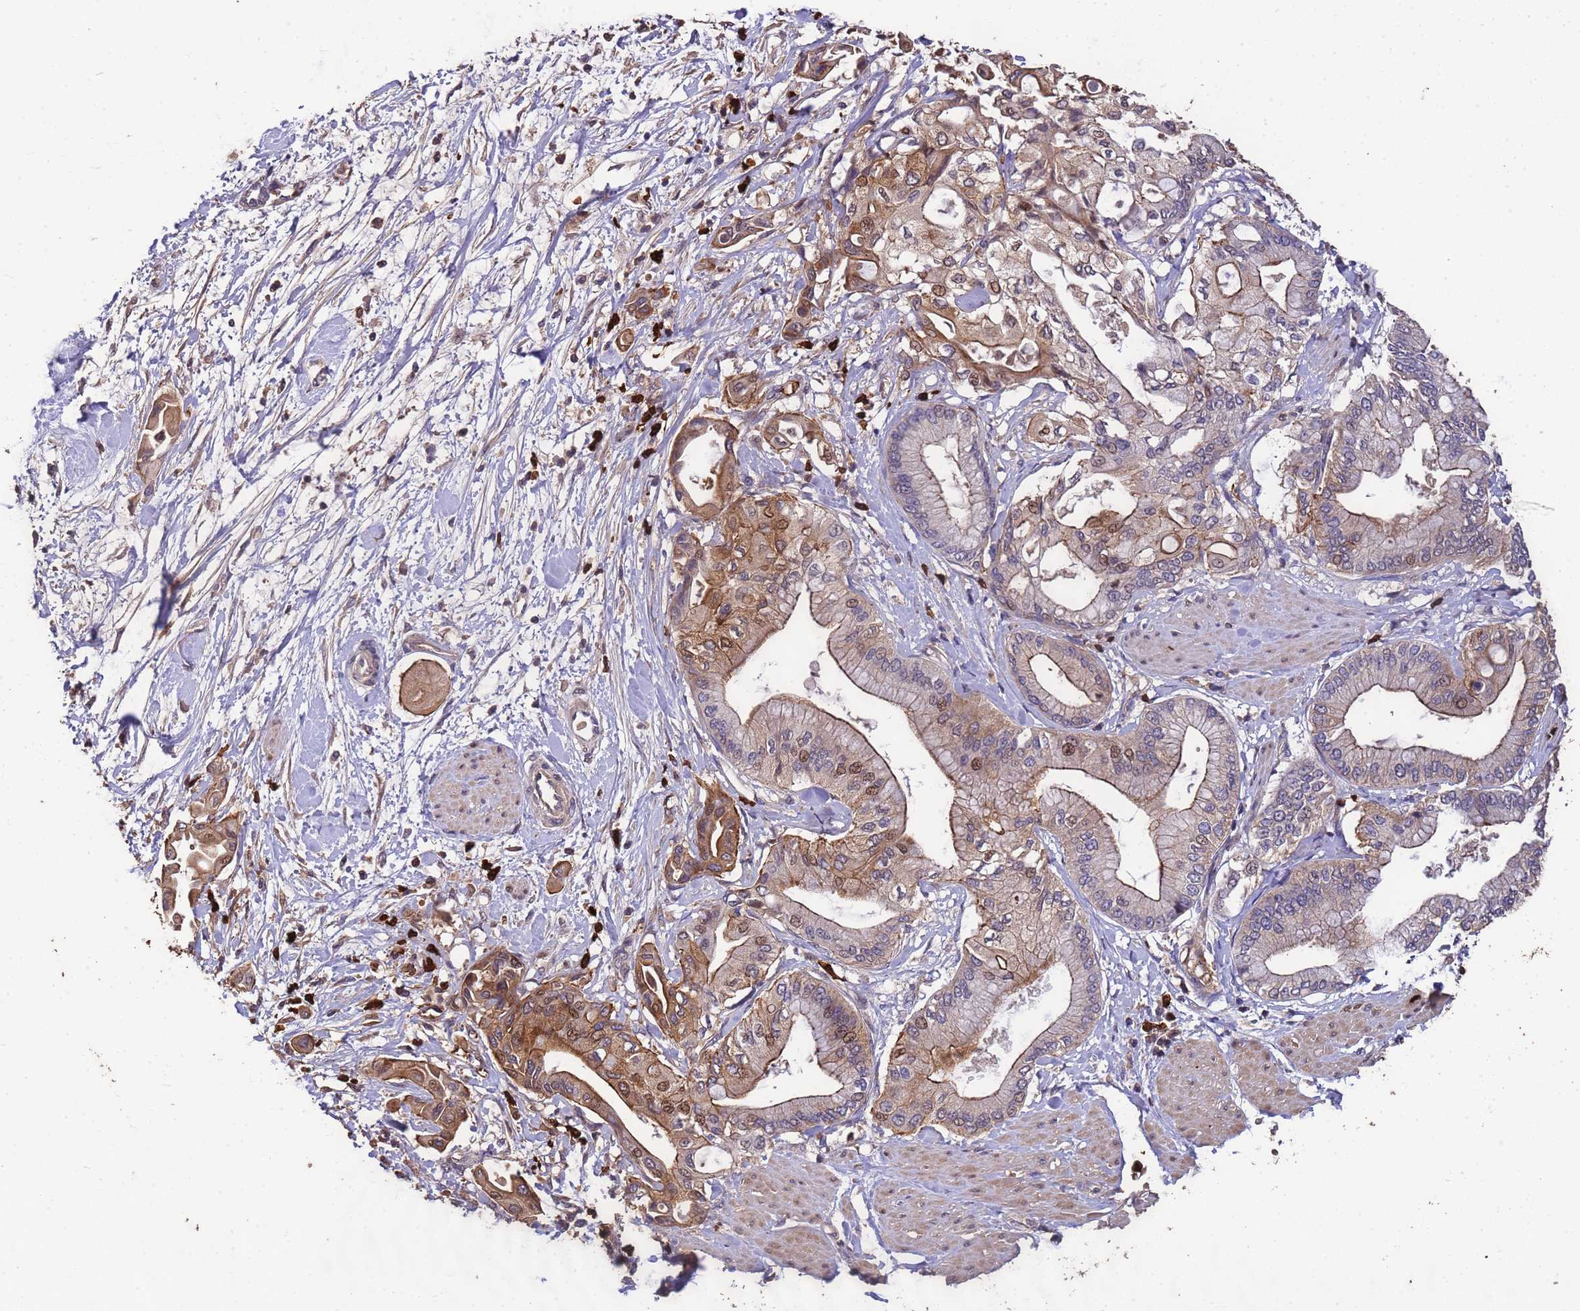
{"staining": {"intensity": "moderate", "quantity": "25%-75%", "location": "cytoplasmic/membranous,nuclear"}, "tissue": "pancreatic cancer", "cell_type": "Tumor cells", "image_type": "cancer", "snomed": [{"axis": "morphology", "description": "Adenocarcinoma, NOS"}, {"axis": "morphology", "description": "Adenocarcinoma, metastatic, NOS"}, {"axis": "topography", "description": "Lymph node"}, {"axis": "topography", "description": "Pancreas"}, {"axis": "topography", "description": "Duodenum"}], "caption": "The image demonstrates immunohistochemical staining of adenocarcinoma (pancreatic). There is moderate cytoplasmic/membranous and nuclear positivity is seen in approximately 25%-75% of tumor cells. The protein is stained brown, and the nuclei are stained in blue (DAB IHC with brightfield microscopy, high magnification).", "gene": "CCDC184", "patient": {"sex": "female", "age": 64}}